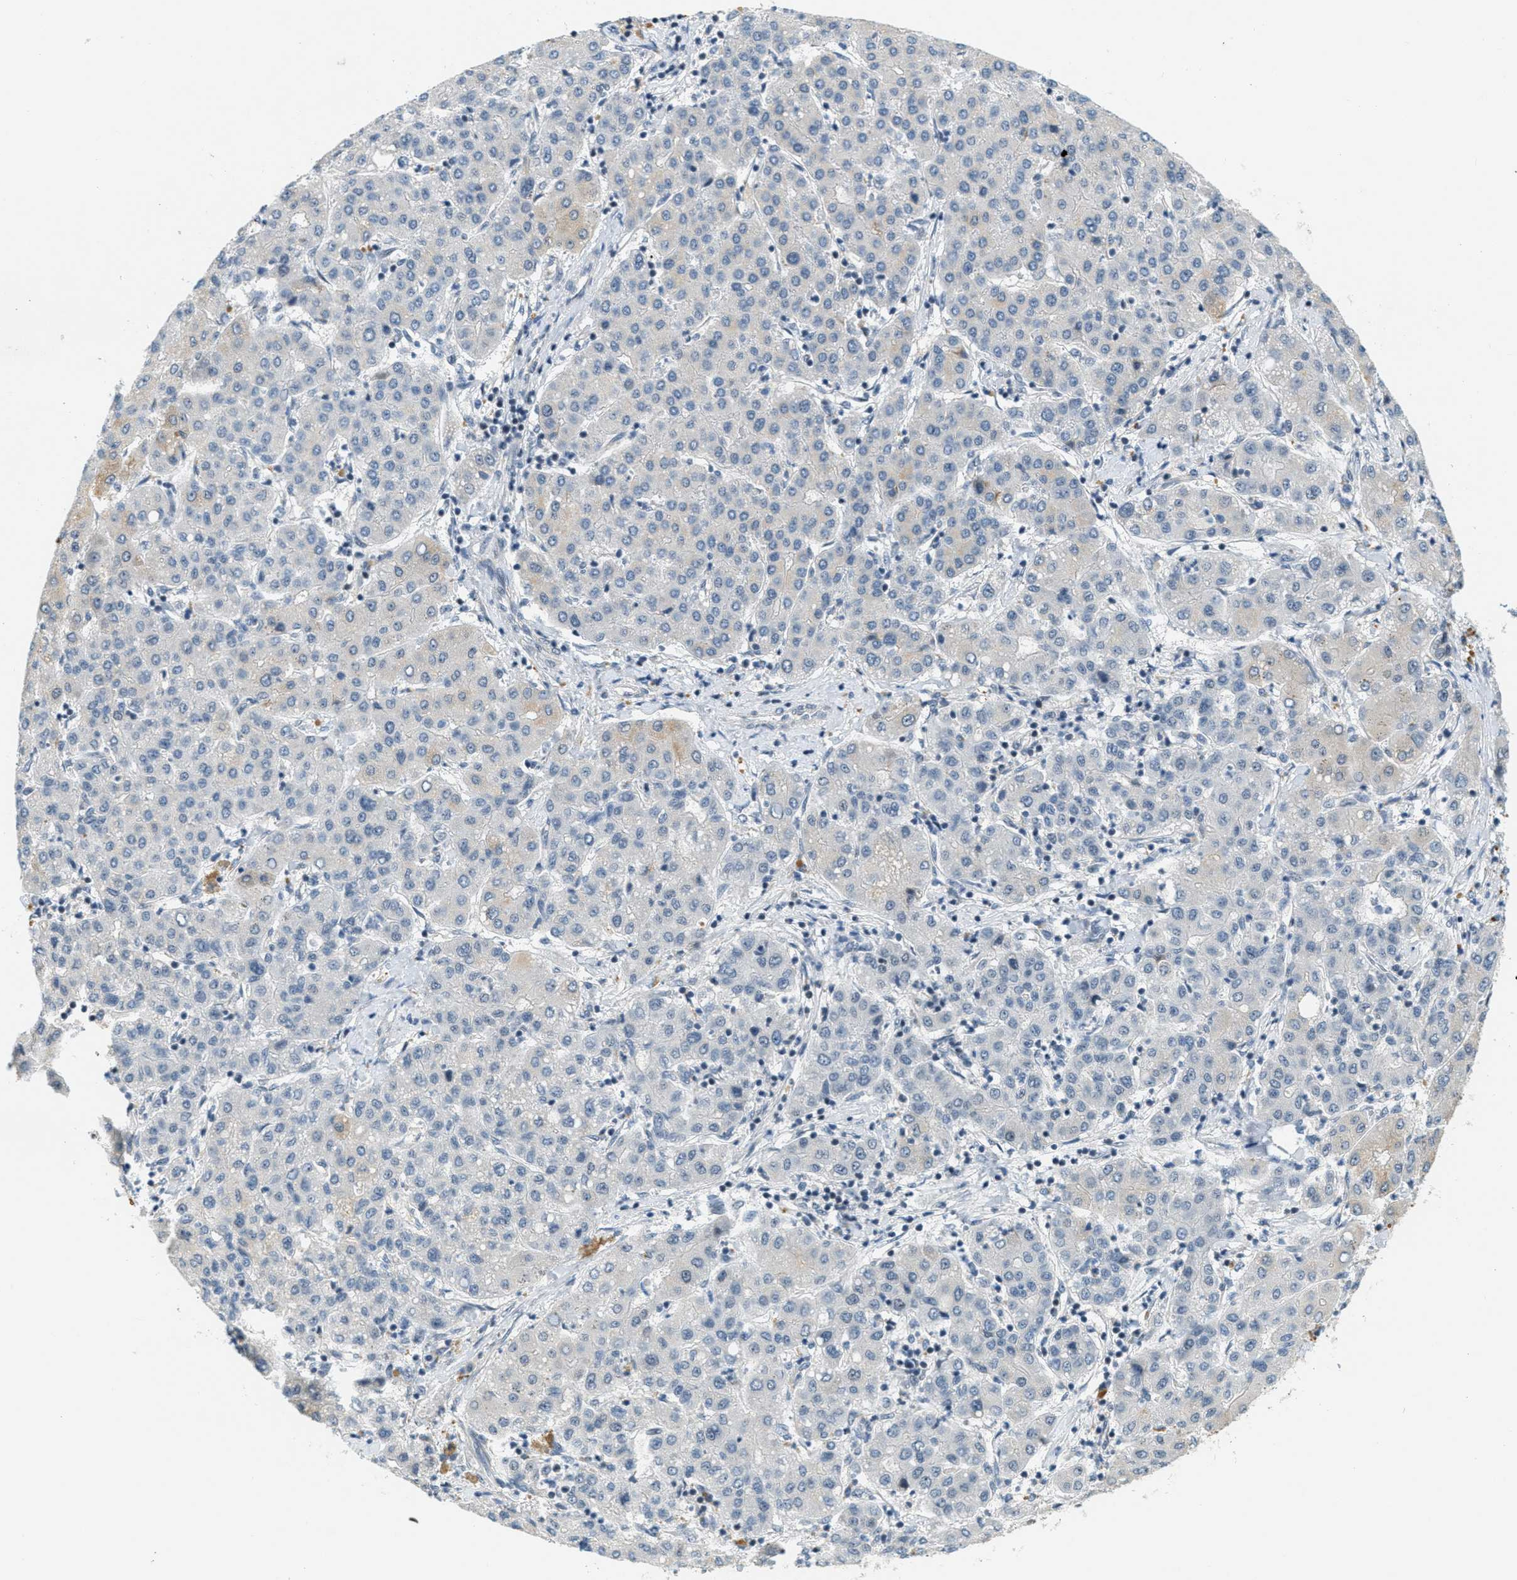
{"staining": {"intensity": "weak", "quantity": "25%-75%", "location": "cytoplasmic/membranous"}, "tissue": "liver cancer", "cell_type": "Tumor cells", "image_type": "cancer", "snomed": [{"axis": "morphology", "description": "Carcinoma, Hepatocellular, NOS"}, {"axis": "topography", "description": "Liver"}], "caption": "Weak cytoplasmic/membranous positivity for a protein is present in approximately 25%-75% of tumor cells of liver cancer (hepatocellular carcinoma) using IHC.", "gene": "DDX47", "patient": {"sex": "male", "age": 65}}